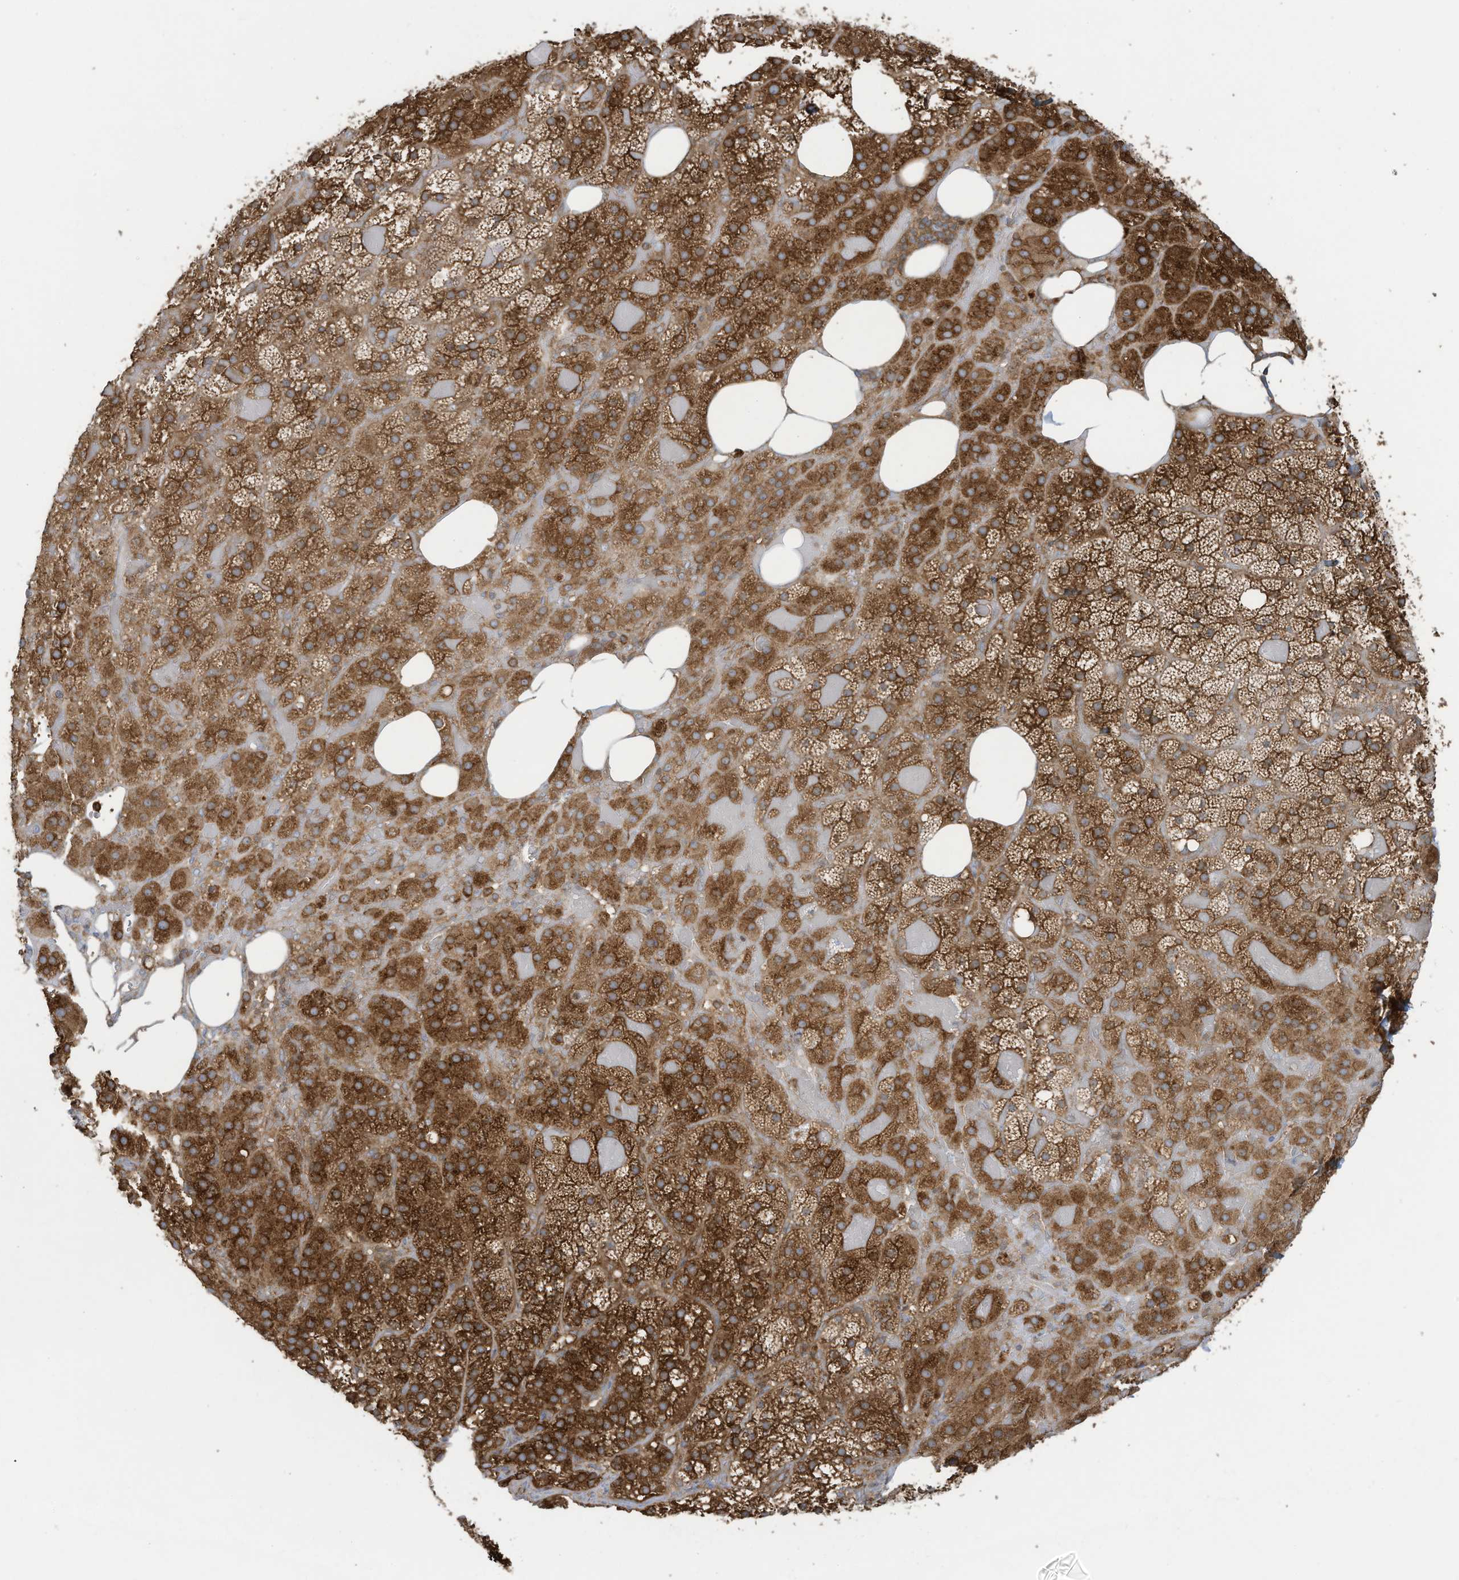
{"staining": {"intensity": "strong", "quantity": ">75%", "location": "cytoplasmic/membranous"}, "tissue": "adrenal gland", "cell_type": "Glandular cells", "image_type": "normal", "snomed": [{"axis": "morphology", "description": "Normal tissue, NOS"}, {"axis": "topography", "description": "Adrenal gland"}], "caption": "Immunohistochemistry (IHC) (DAB (3,3'-diaminobenzidine)) staining of normal human adrenal gland demonstrates strong cytoplasmic/membranous protein expression in about >75% of glandular cells. The staining was performed using DAB (3,3'-diaminobenzidine) to visualize the protein expression in brown, while the nuclei were stained in blue with hematoxylin (Magnification: 20x).", "gene": "OLA1", "patient": {"sex": "female", "age": 59}}